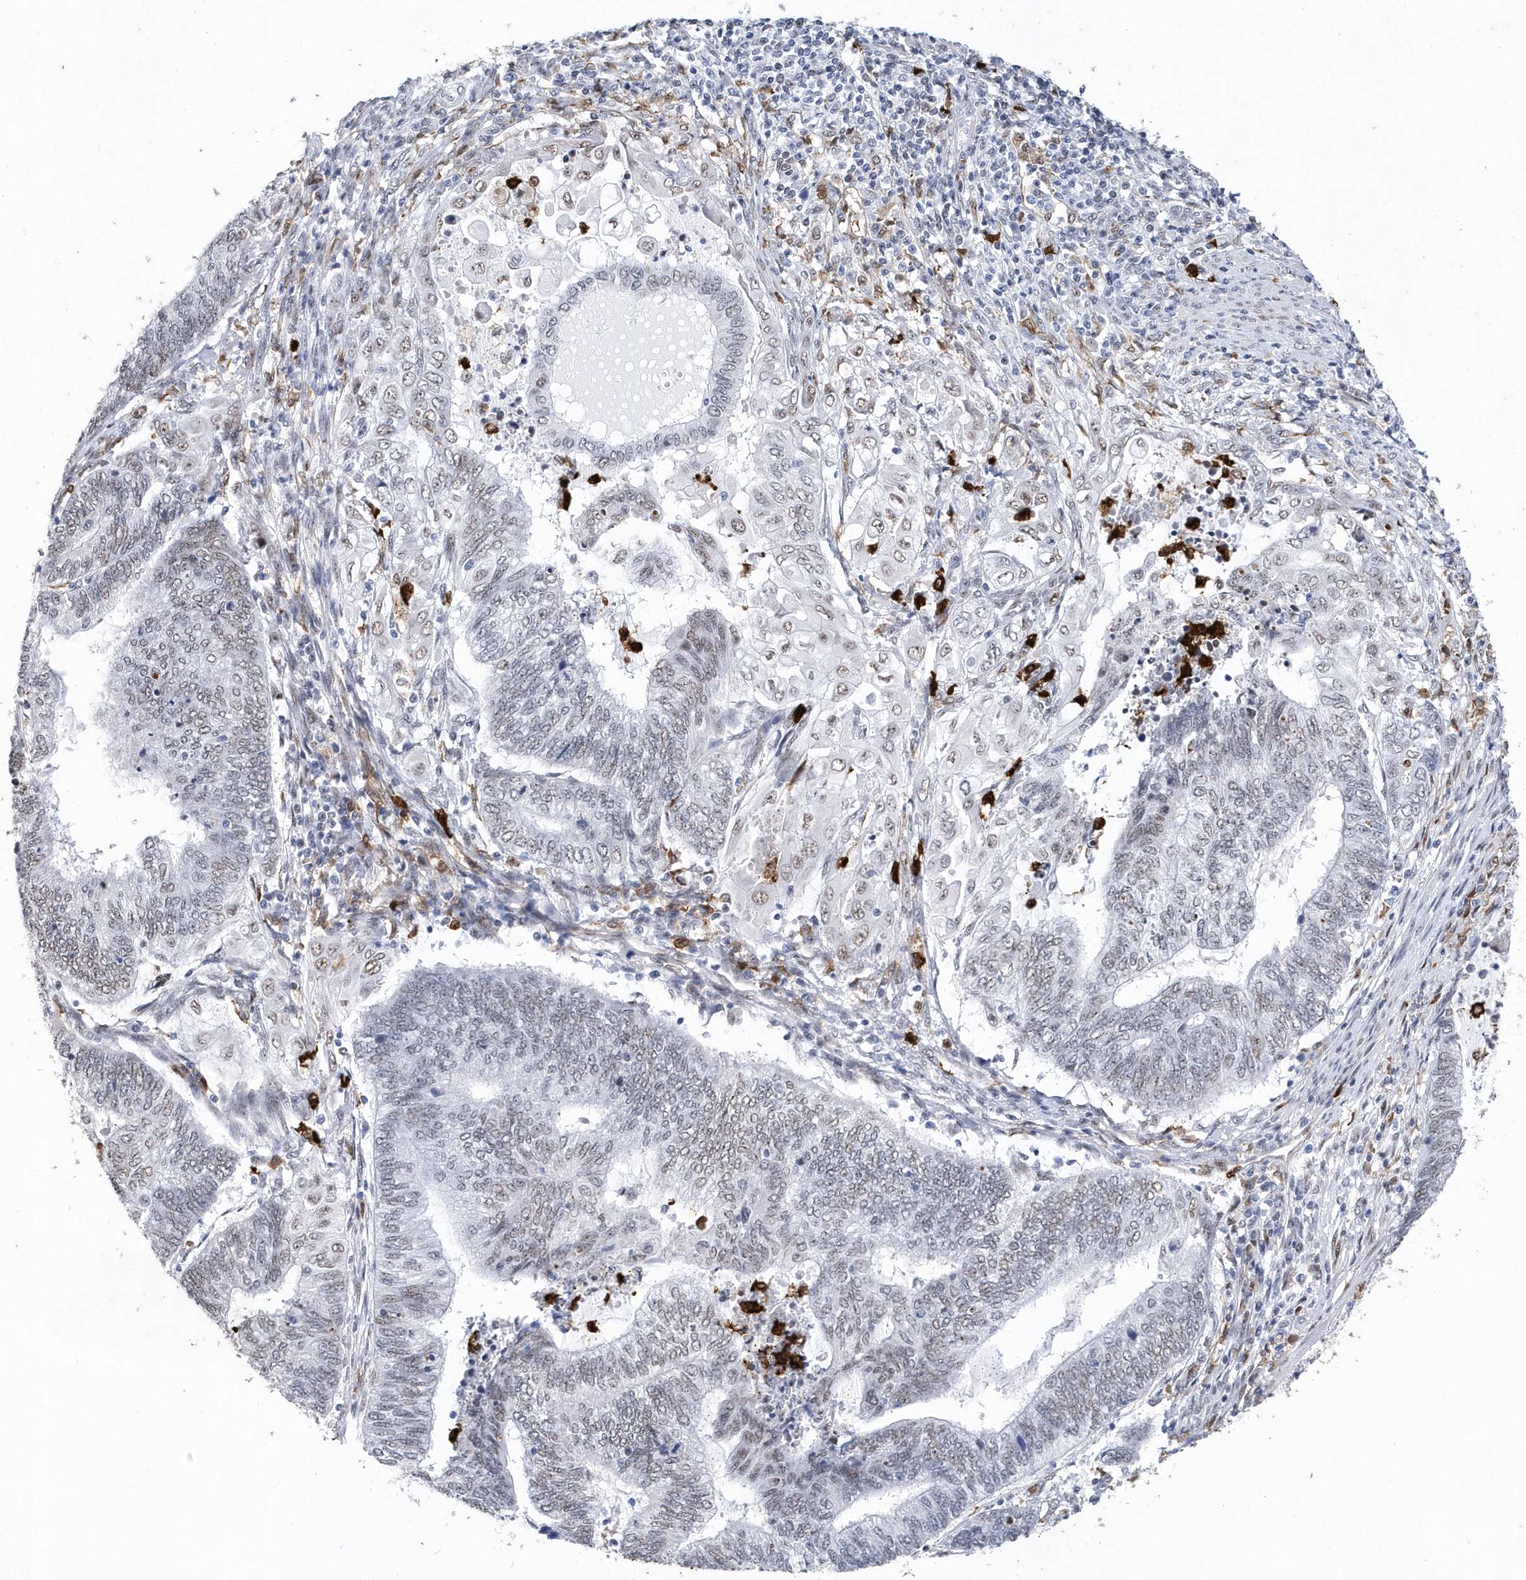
{"staining": {"intensity": "weak", "quantity": "<25%", "location": "nuclear"}, "tissue": "endometrial cancer", "cell_type": "Tumor cells", "image_type": "cancer", "snomed": [{"axis": "morphology", "description": "Adenocarcinoma, NOS"}, {"axis": "topography", "description": "Uterus"}, {"axis": "topography", "description": "Endometrium"}], "caption": "High power microscopy micrograph of an immunohistochemistry (IHC) histopathology image of endometrial adenocarcinoma, revealing no significant positivity in tumor cells.", "gene": "RPP30", "patient": {"sex": "female", "age": 70}}